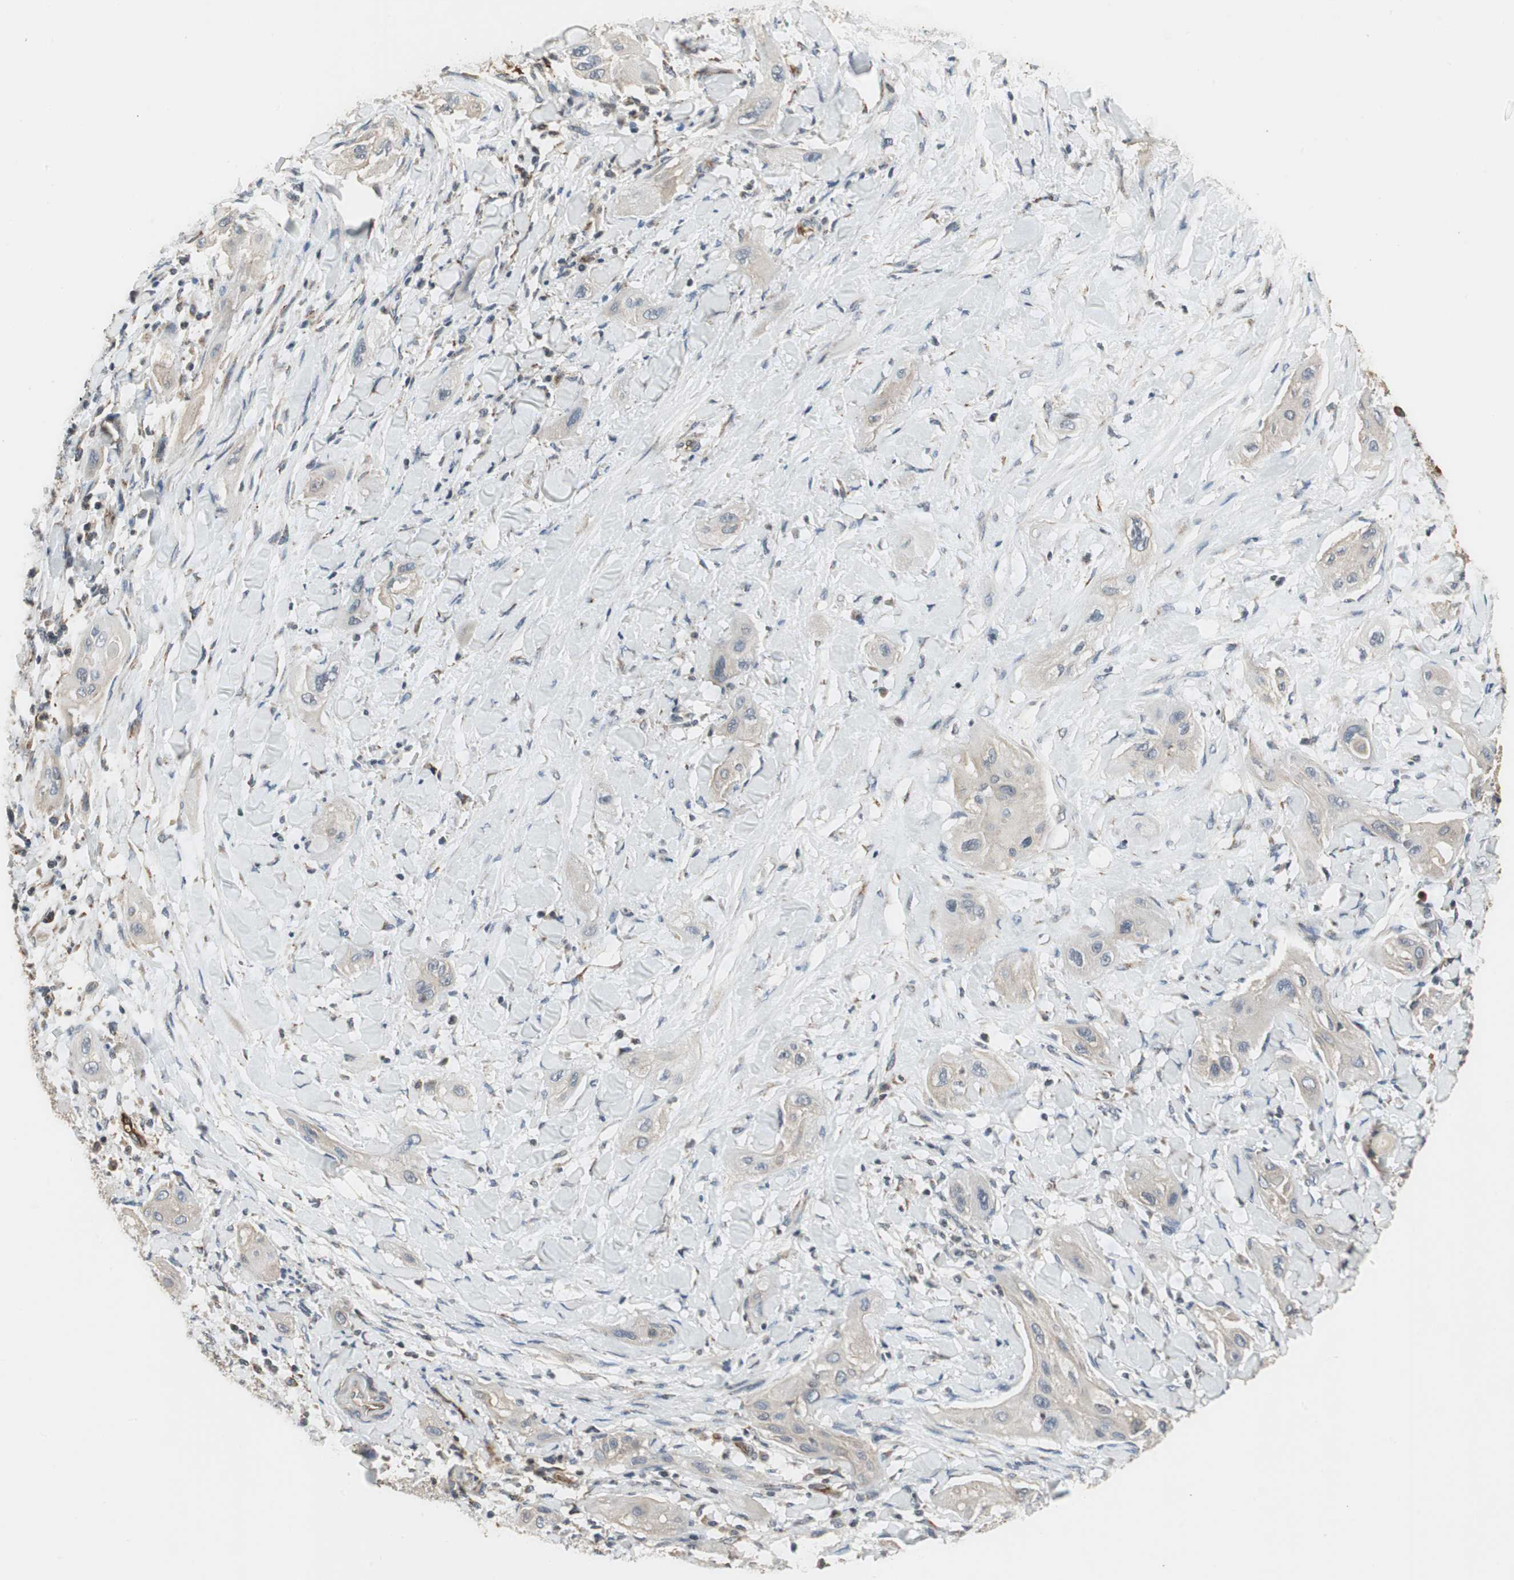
{"staining": {"intensity": "negative", "quantity": "none", "location": "none"}, "tissue": "lung cancer", "cell_type": "Tumor cells", "image_type": "cancer", "snomed": [{"axis": "morphology", "description": "Squamous cell carcinoma, NOS"}, {"axis": "topography", "description": "Lung"}], "caption": "High power microscopy image of an immunohistochemistry (IHC) histopathology image of lung cancer, revealing no significant positivity in tumor cells. The staining was performed using DAB (3,3'-diaminobenzidine) to visualize the protein expression in brown, while the nuclei were stained in blue with hematoxylin (Magnification: 20x).", "gene": "ALPL", "patient": {"sex": "female", "age": 47}}